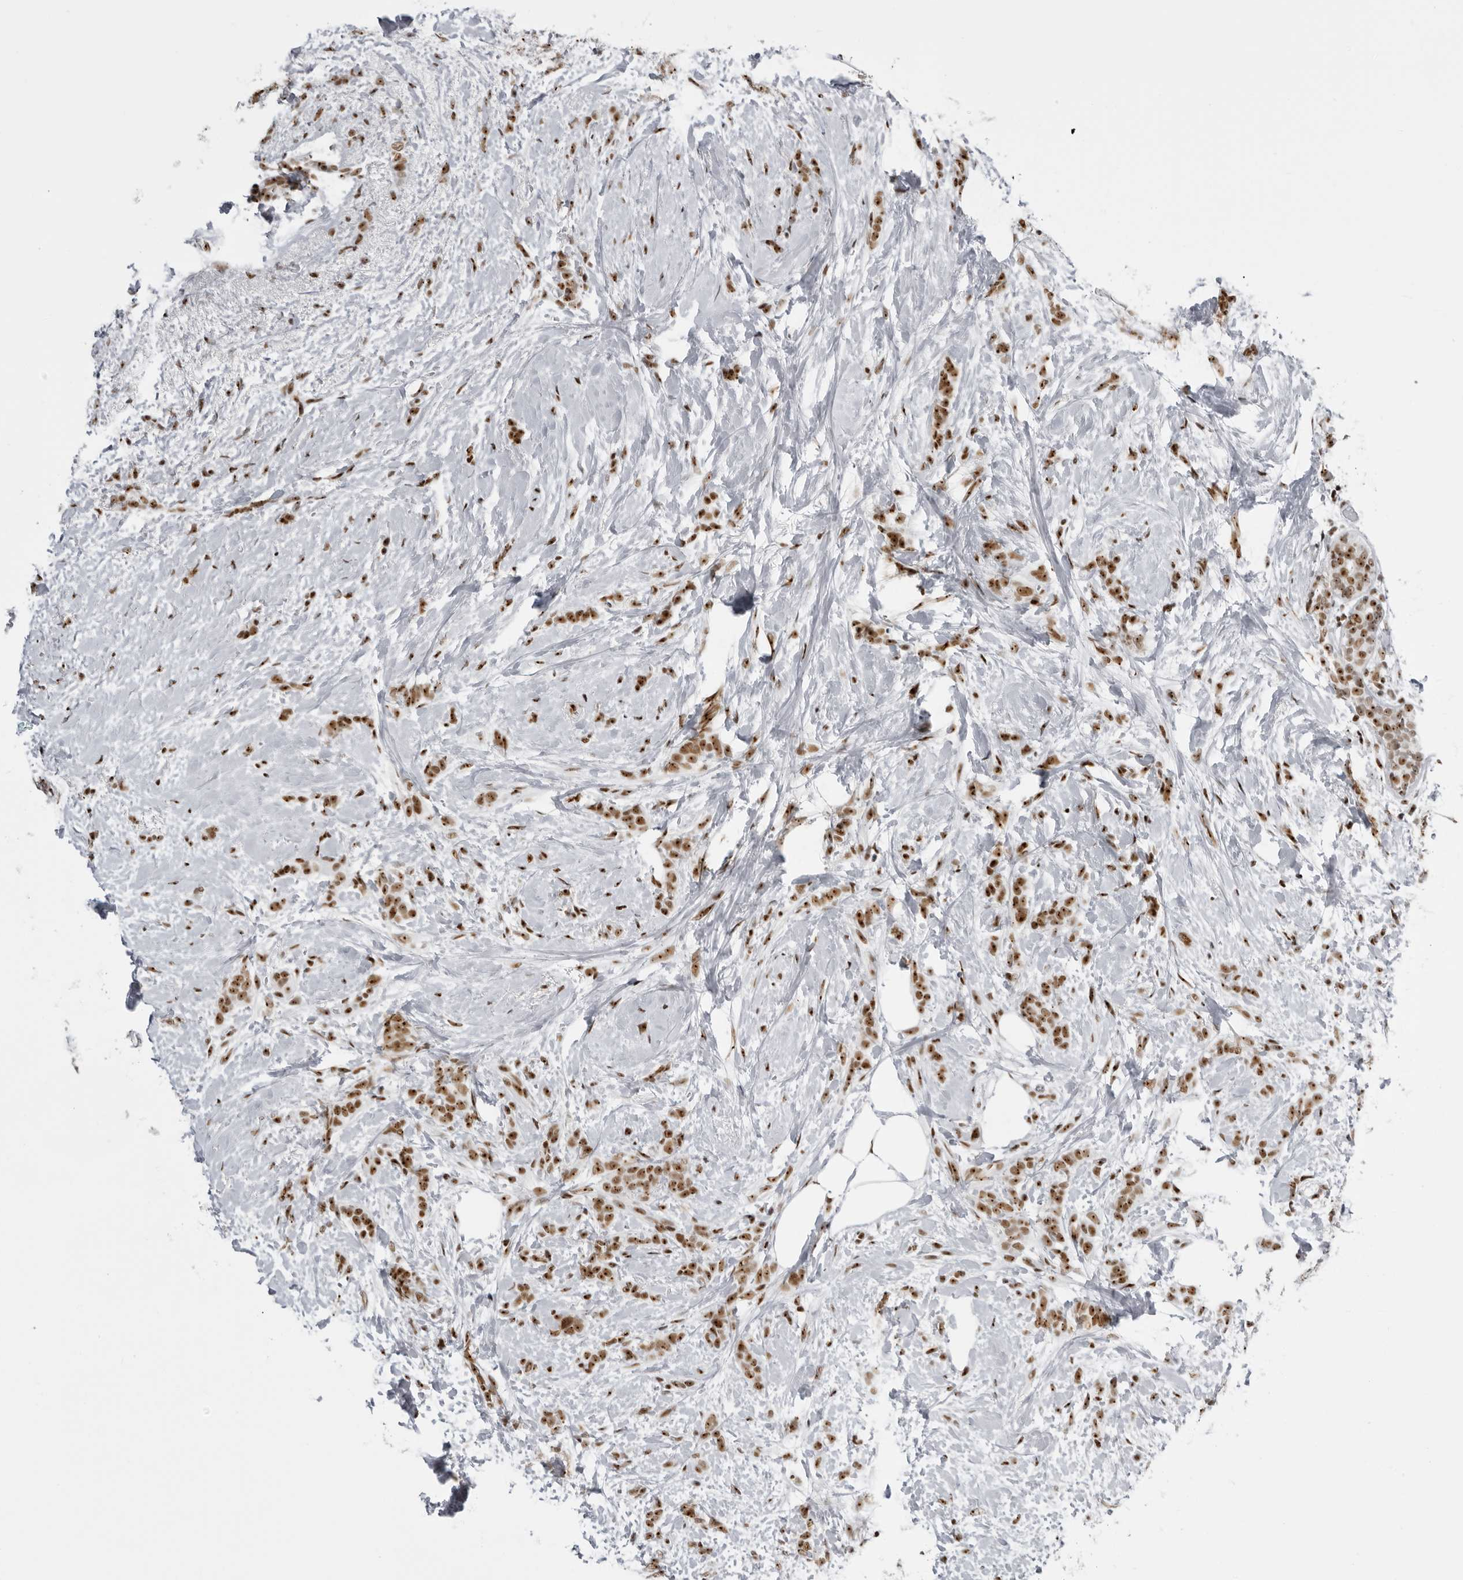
{"staining": {"intensity": "strong", "quantity": ">75%", "location": "nuclear"}, "tissue": "breast cancer", "cell_type": "Tumor cells", "image_type": "cancer", "snomed": [{"axis": "morphology", "description": "Lobular carcinoma, in situ"}, {"axis": "morphology", "description": "Lobular carcinoma"}, {"axis": "topography", "description": "Breast"}], "caption": "IHC photomicrograph of breast lobular carcinoma stained for a protein (brown), which displays high levels of strong nuclear expression in approximately >75% of tumor cells.", "gene": "DHX9", "patient": {"sex": "female", "age": 41}}